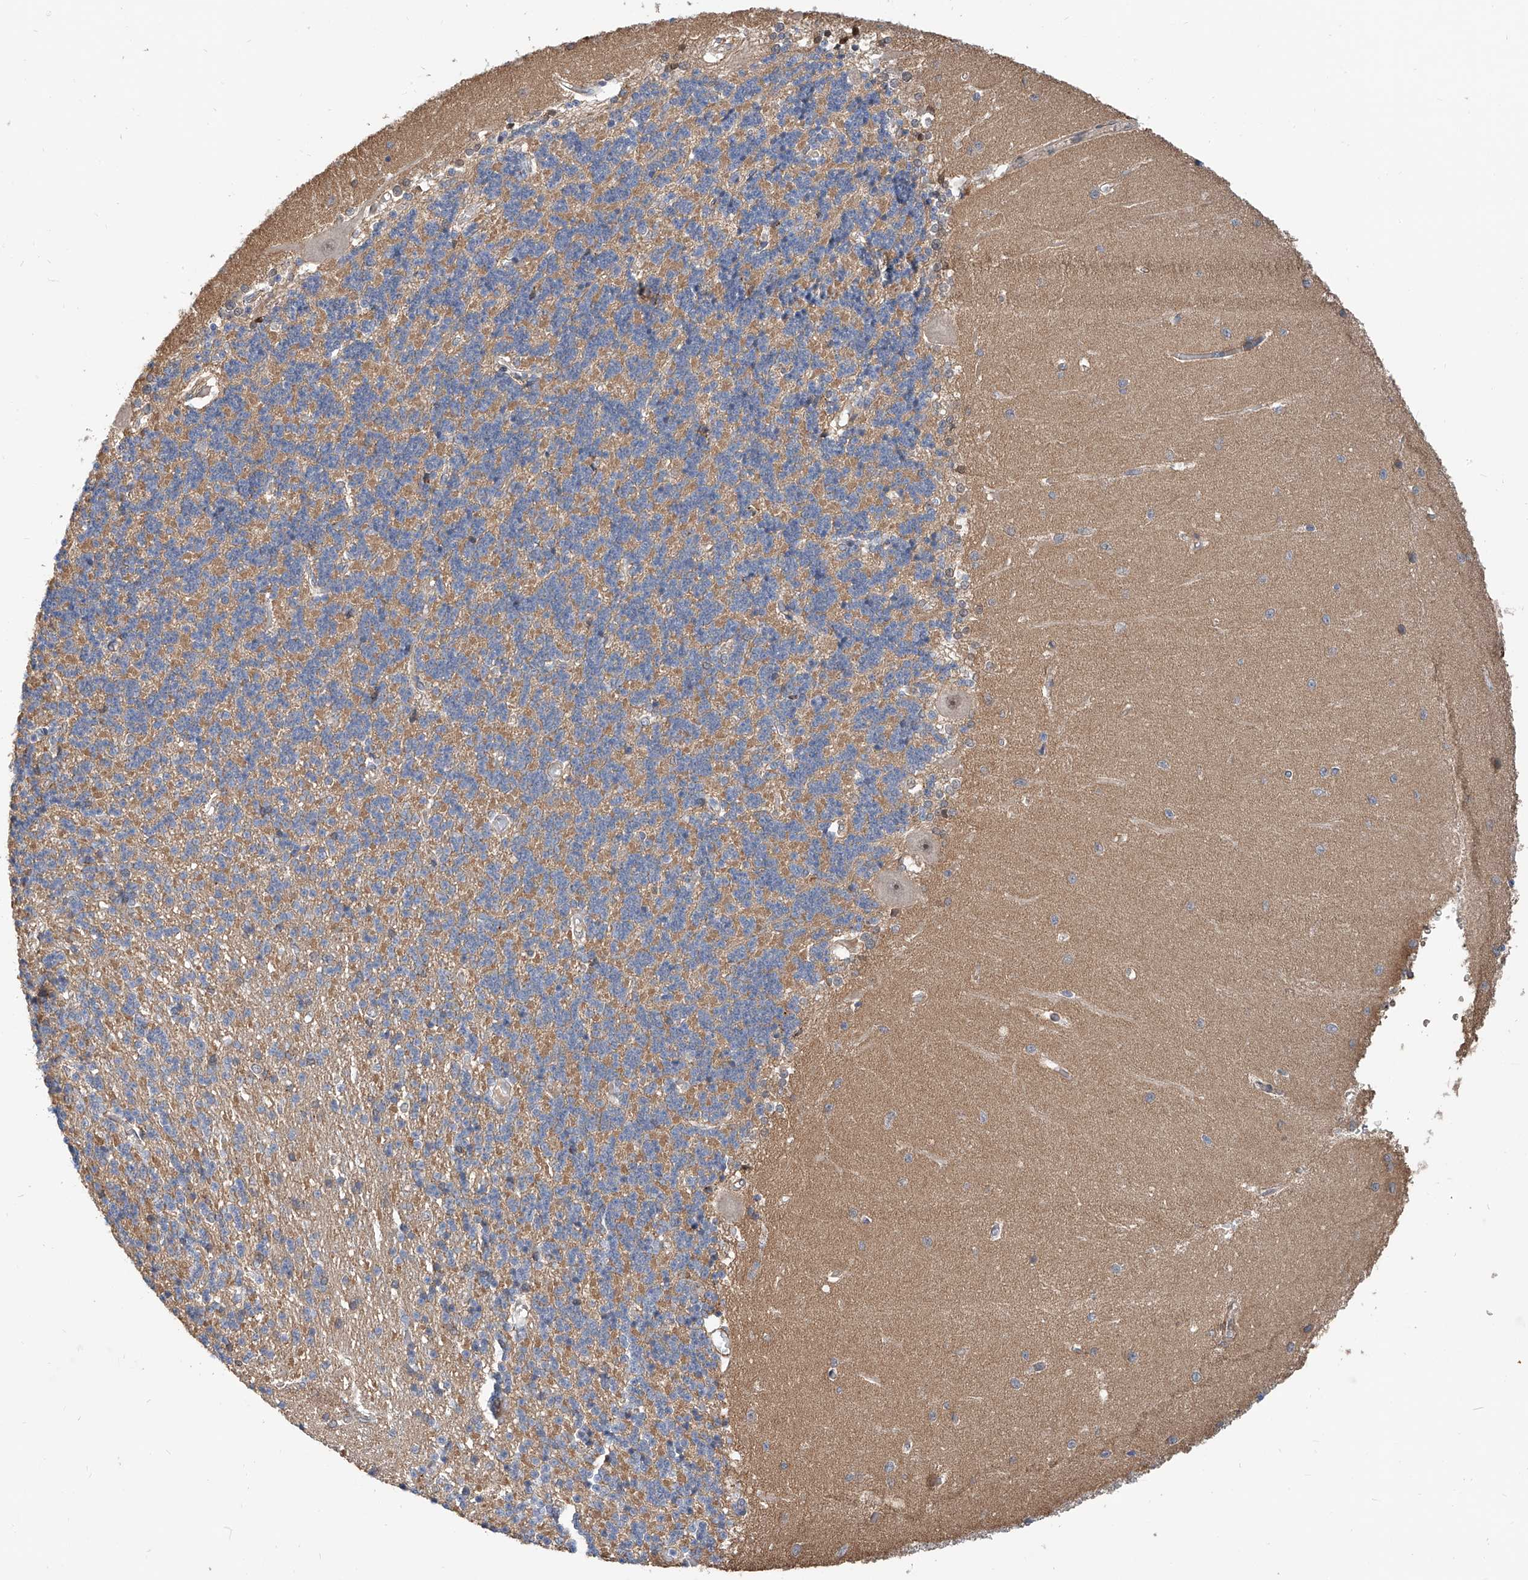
{"staining": {"intensity": "weak", "quantity": ">75%", "location": "cytoplasmic/membranous"}, "tissue": "cerebellum", "cell_type": "Cells in granular layer", "image_type": "normal", "snomed": [{"axis": "morphology", "description": "Normal tissue, NOS"}, {"axis": "topography", "description": "Cerebellum"}], "caption": "Cerebellum stained with DAB immunohistochemistry (IHC) displays low levels of weak cytoplasmic/membranous expression in approximately >75% of cells in granular layer.", "gene": "MAGEE2", "patient": {"sex": "male", "age": 37}}